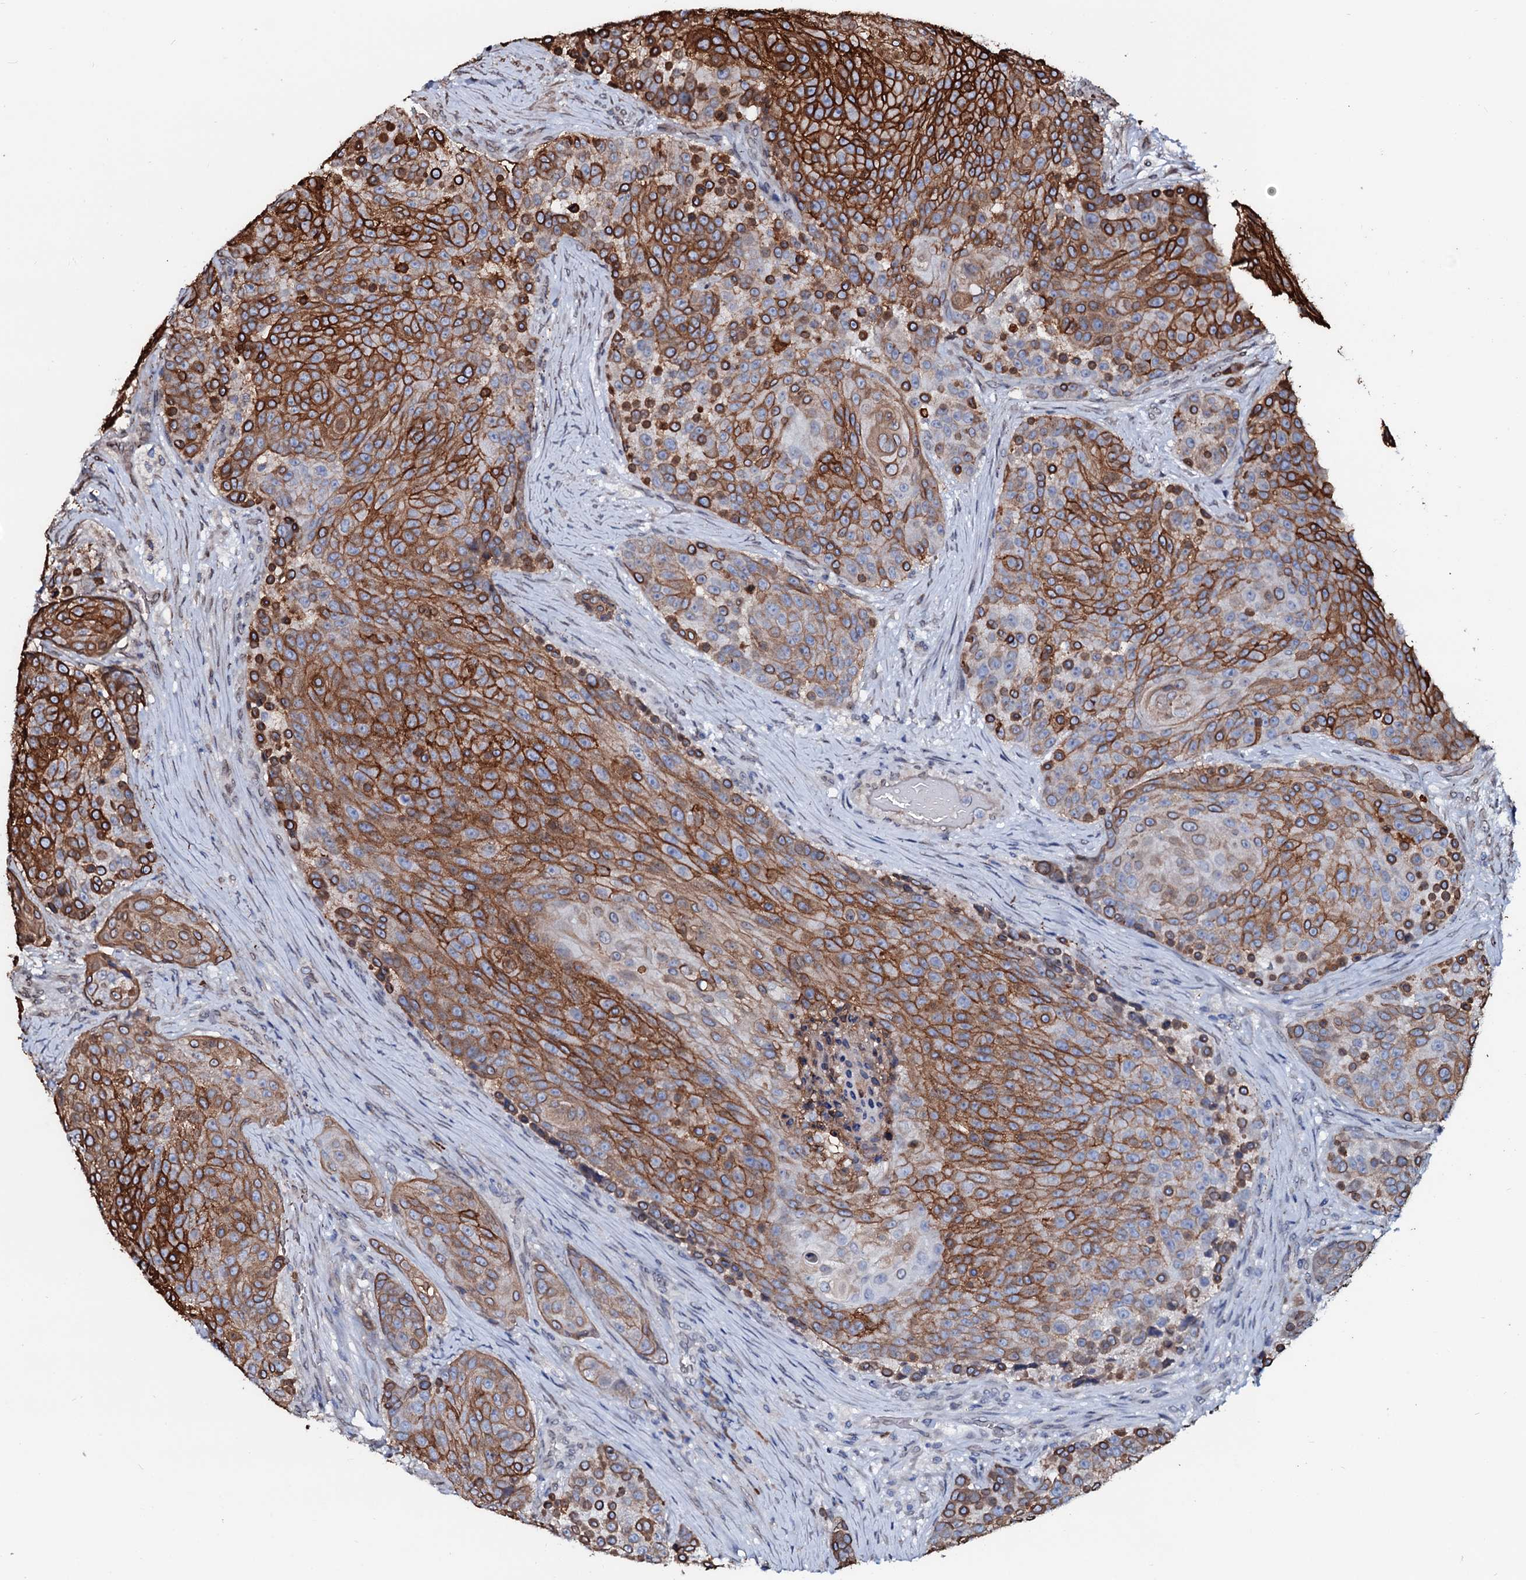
{"staining": {"intensity": "strong", "quantity": ">75%", "location": "cytoplasmic/membranous"}, "tissue": "urothelial cancer", "cell_type": "Tumor cells", "image_type": "cancer", "snomed": [{"axis": "morphology", "description": "Urothelial carcinoma, High grade"}, {"axis": "topography", "description": "Urinary bladder"}], "caption": "Immunohistochemistry (IHC) micrograph of human high-grade urothelial carcinoma stained for a protein (brown), which displays high levels of strong cytoplasmic/membranous positivity in about >75% of tumor cells.", "gene": "NRP2", "patient": {"sex": "female", "age": 63}}